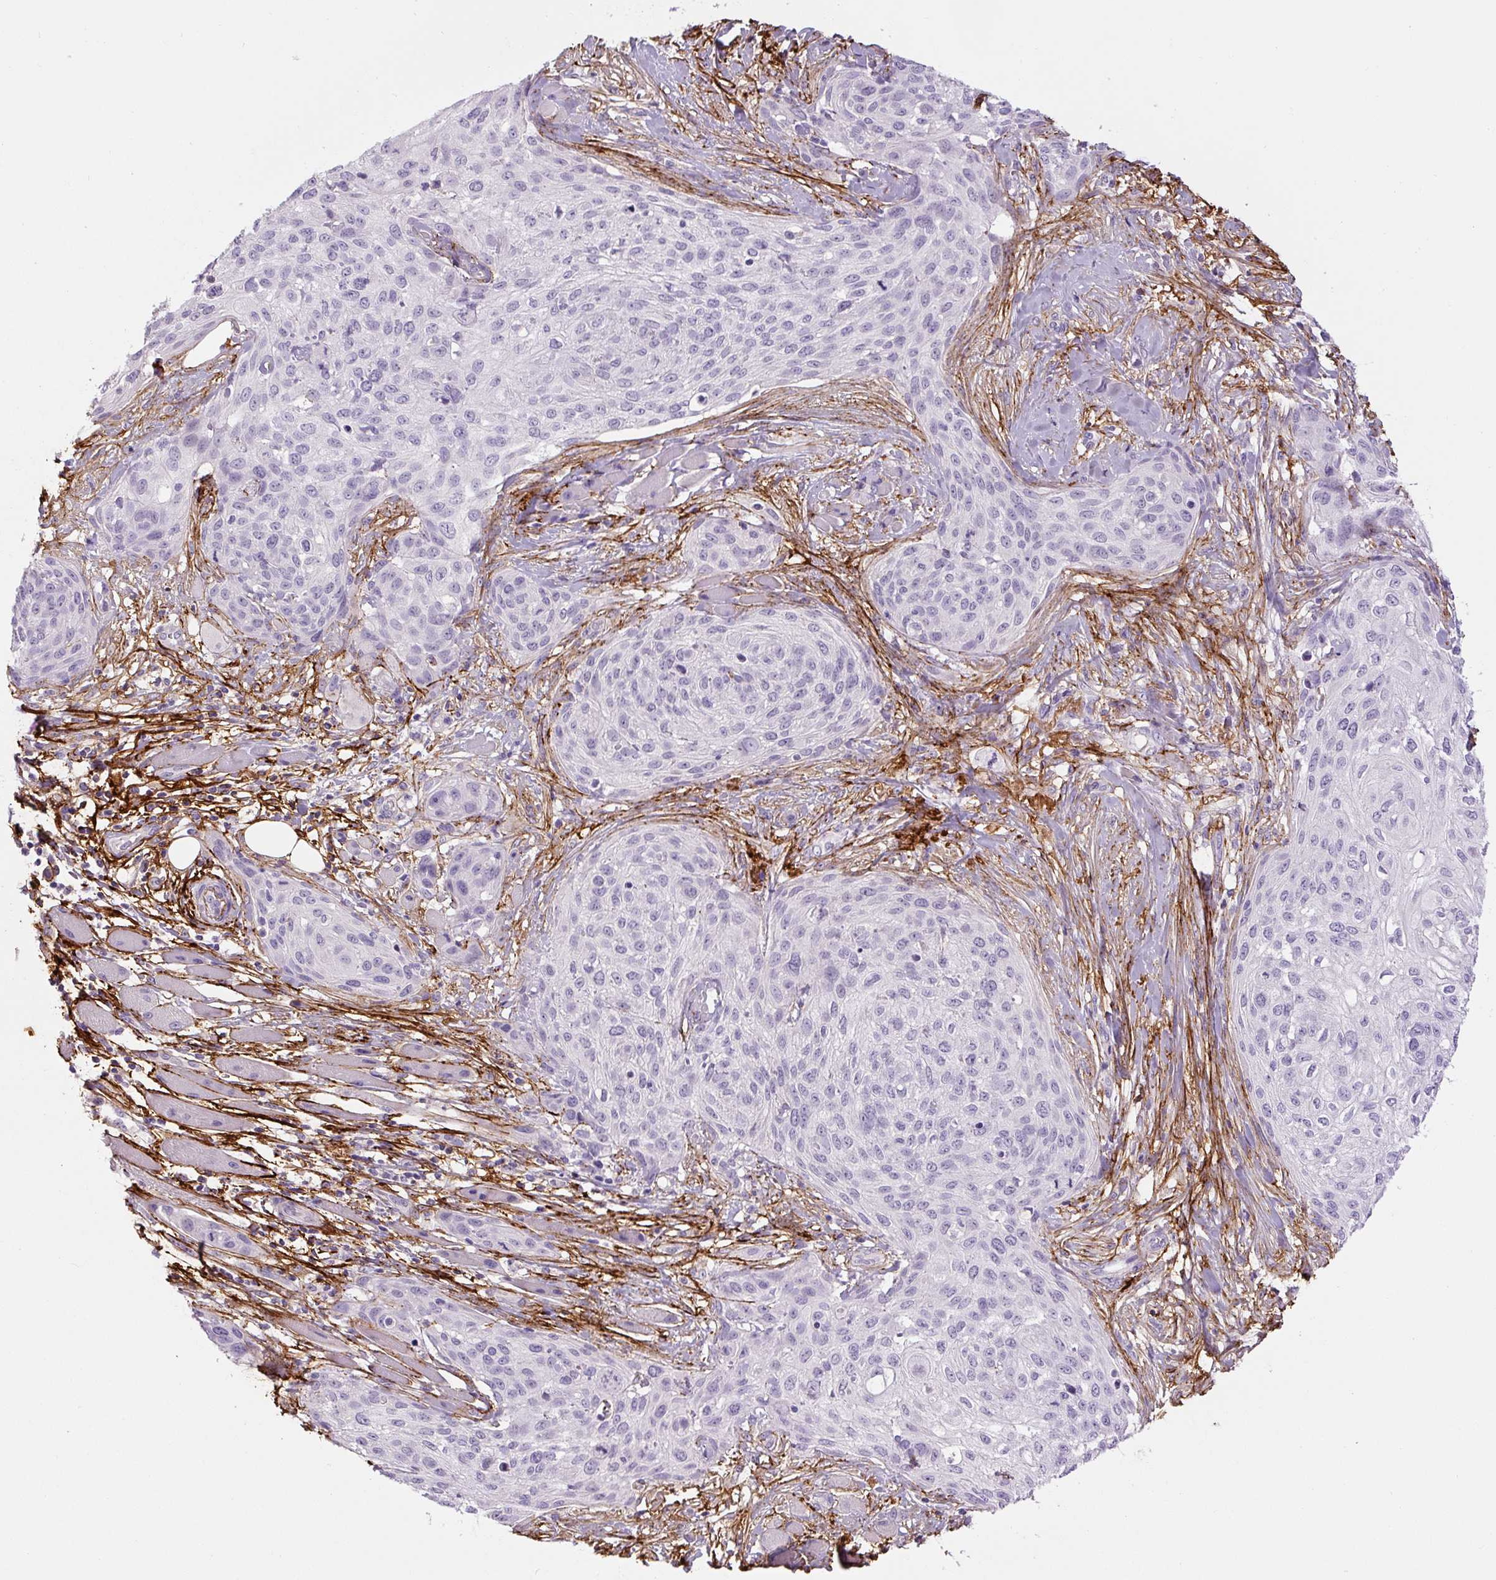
{"staining": {"intensity": "negative", "quantity": "none", "location": "none"}, "tissue": "skin cancer", "cell_type": "Tumor cells", "image_type": "cancer", "snomed": [{"axis": "morphology", "description": "Squamous cell carcinoma, NOS"}, {"axis": "topography", "description": "Skin"}], "caption": "Protein analysis of skin cancer (squamous cell carcinoma) demonstrates no significant expression in tumor cells.", "gene": "FBN1", "patient": {"sex": "female", "age": 87}}